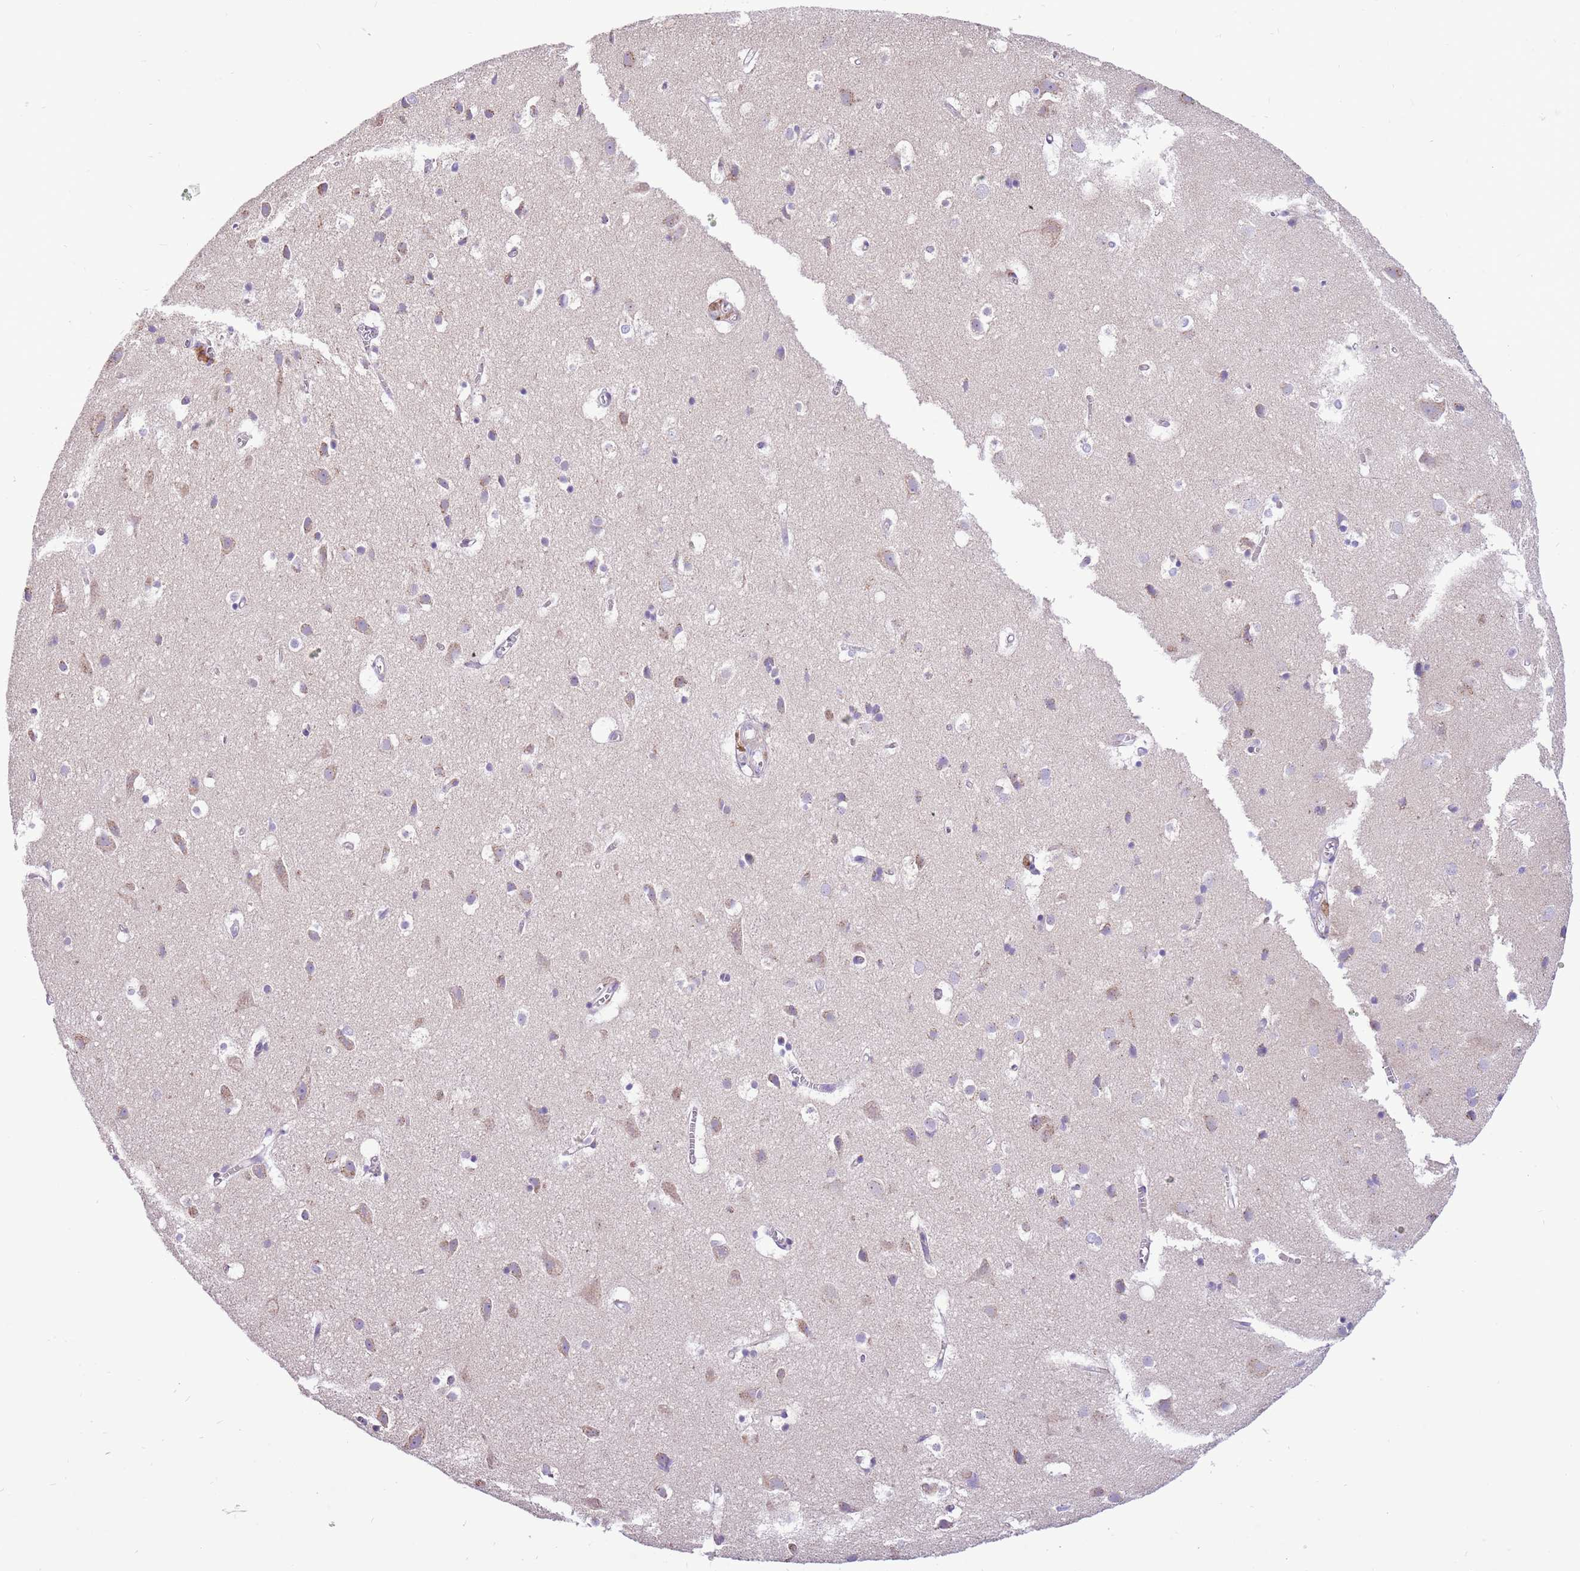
{"staining": {"intensity": "negative", "quantity": "none", "location": "none"}, "tissue": "cerebral cortex", "cell_type": "Endothelial cells", "image_type": "normal", "snomed": [{"axis": "morphology", "description": "Normal tissue, NOS"}, {"axis": "topography", "description": "Cerebral cortex"}], "caption": "IHC image of unremarkable cerebral cortex stained for a protein (brown), which reveals no positivity in endothelial cells. (DAB (3,3'-diaminobenzidine) immunohistochemistry, high magnification).", "gene": "COX17", "patient": {"sex": "male", "age": 54}}